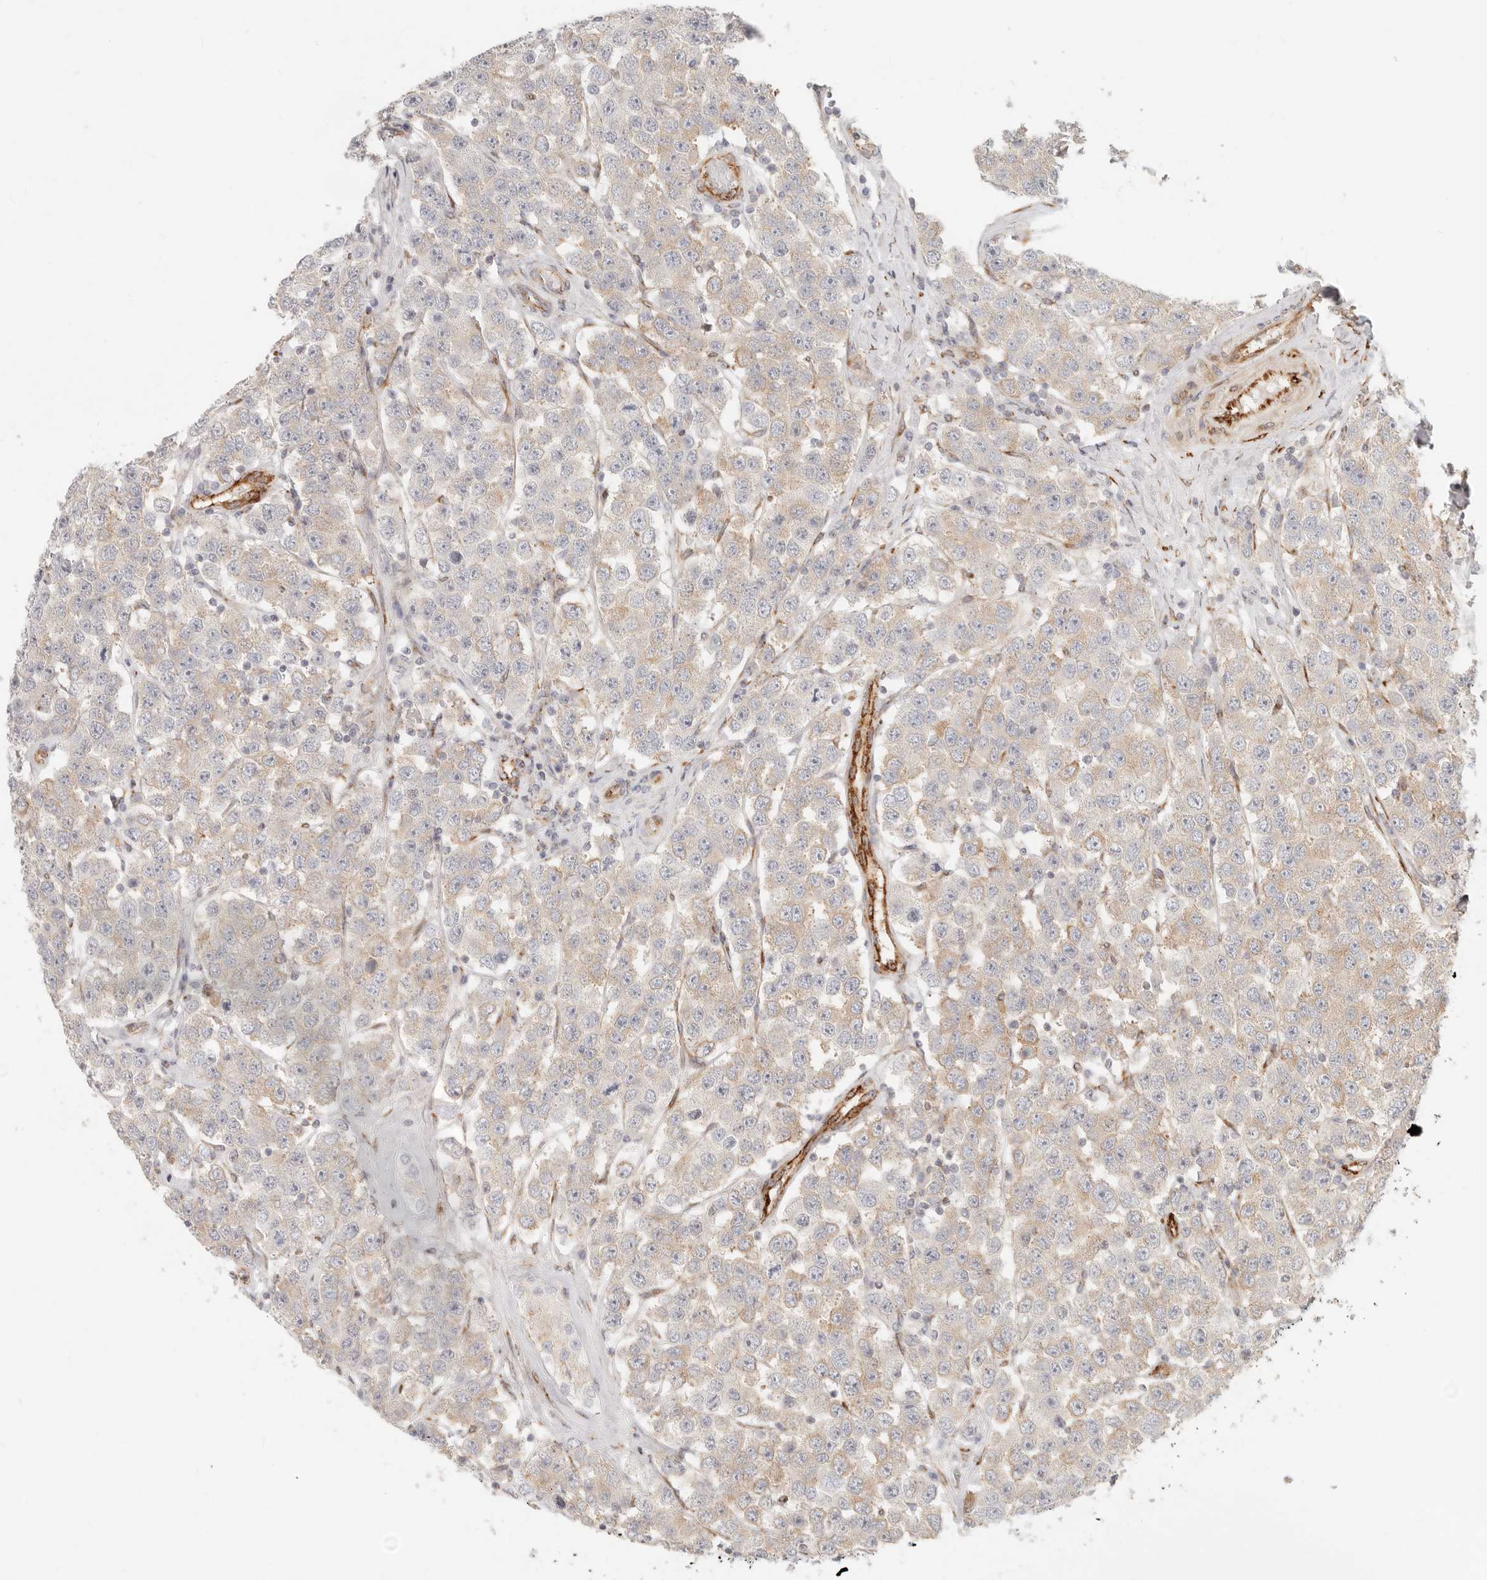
{"staining": {"intensity": "weak", "quantity": ">75%", "location": "cytoplasmic/membranous"}, "tissue": "testis cancer", "cell_type": "Tumor cells", "image_type": "cancer", "snomed": [{"axis": "morphology", "description": "Seminoma, NOS"}, {"axis": "topography", "description": "Testis"}], "caption": "This is a photomicrograph of immunohistochemistry staining of testis cancer, which shows weak expression in the cytoplasmic/membranous of tumor cells.", "gene": "SASS6", "patient": {"sex": "male", "age": 28}}